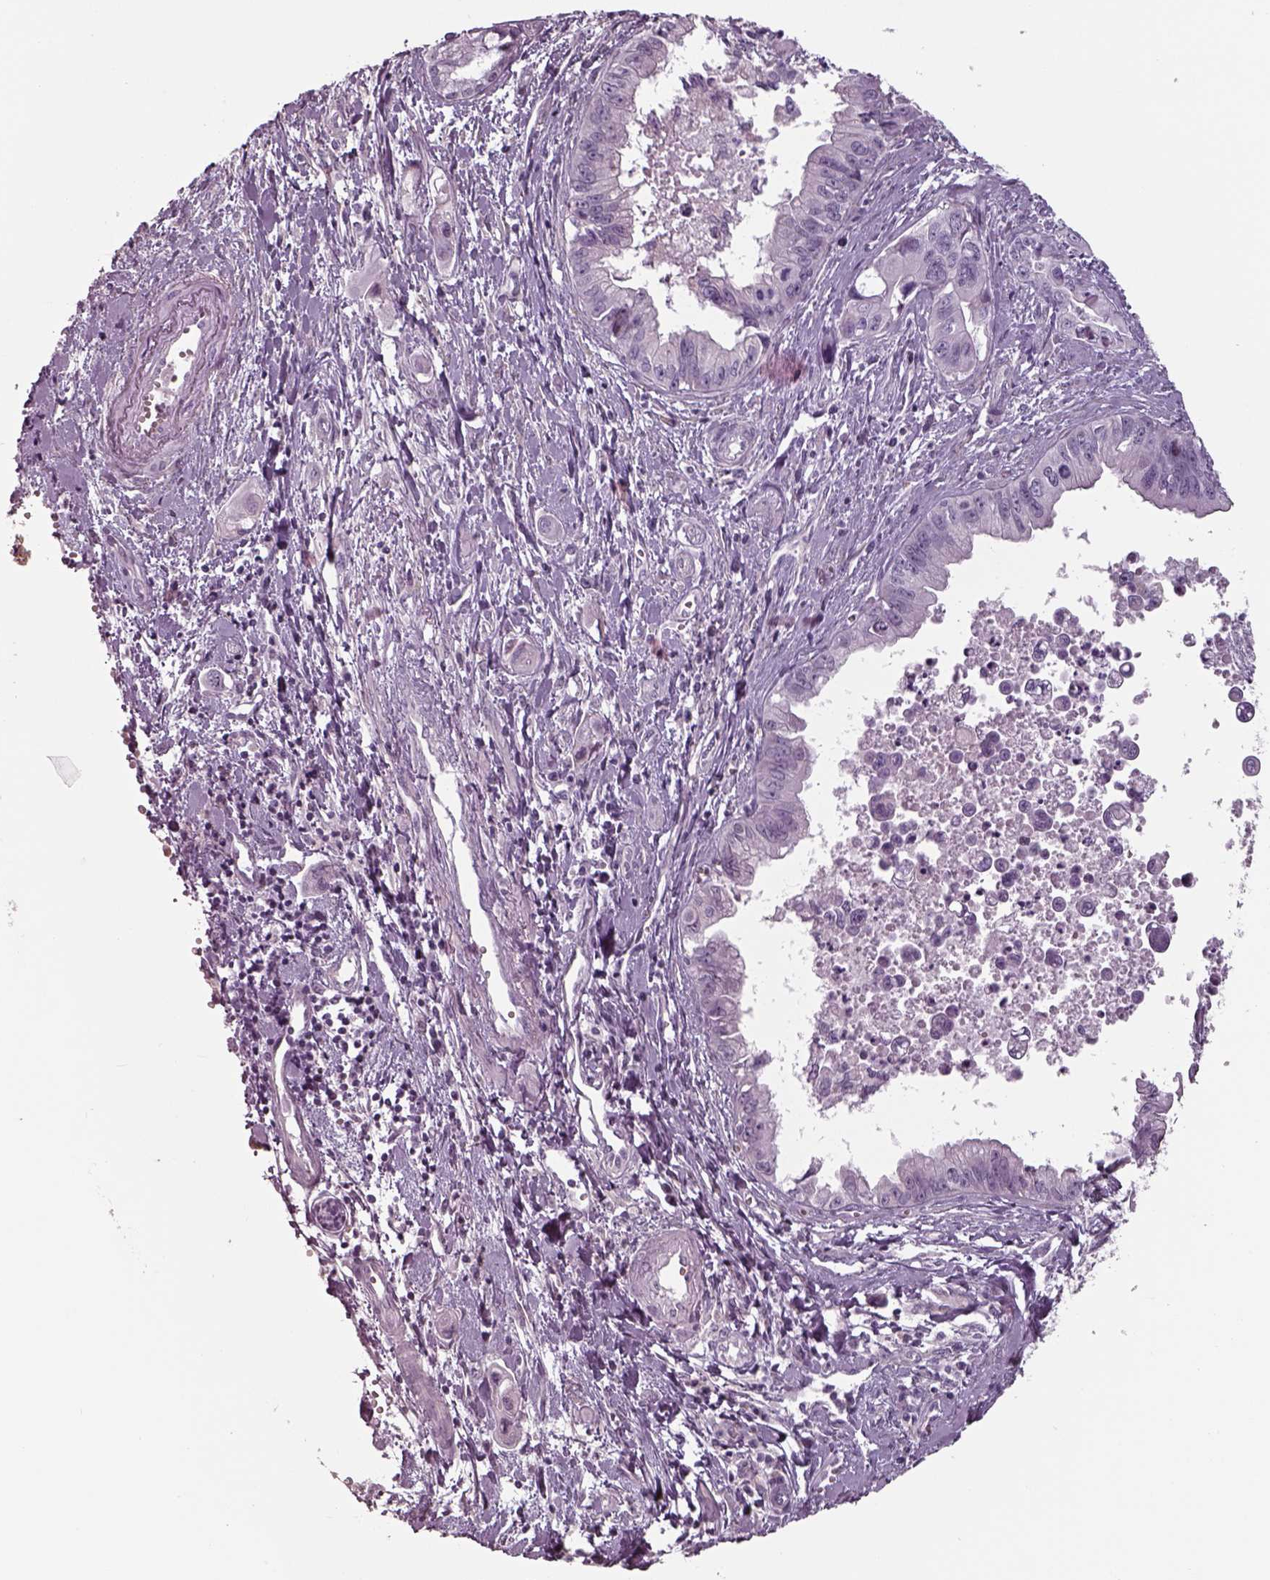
{"staining": {"intensity": "negative", "quantity": "none", "location": "none"}, "tissue": "pancreatic cancer", "cell_type": "Tumor cells", "image_type": "cancer", "snomed": [{"axis": "morphology", "description": "Adenocarcinoma, NOS"}, {"axis": "topography", "description": "Pancreas"}], "caption": "Protein analysis of pancreatic adenocarcinoma reveals no significant expression in tumor cells. The staining is performed using DAB brown chromogen with nuclei counter-stained in using hematoxylin.", "gene": "SEPTIN14", "patient": {"sex": "male", "age": 60}}